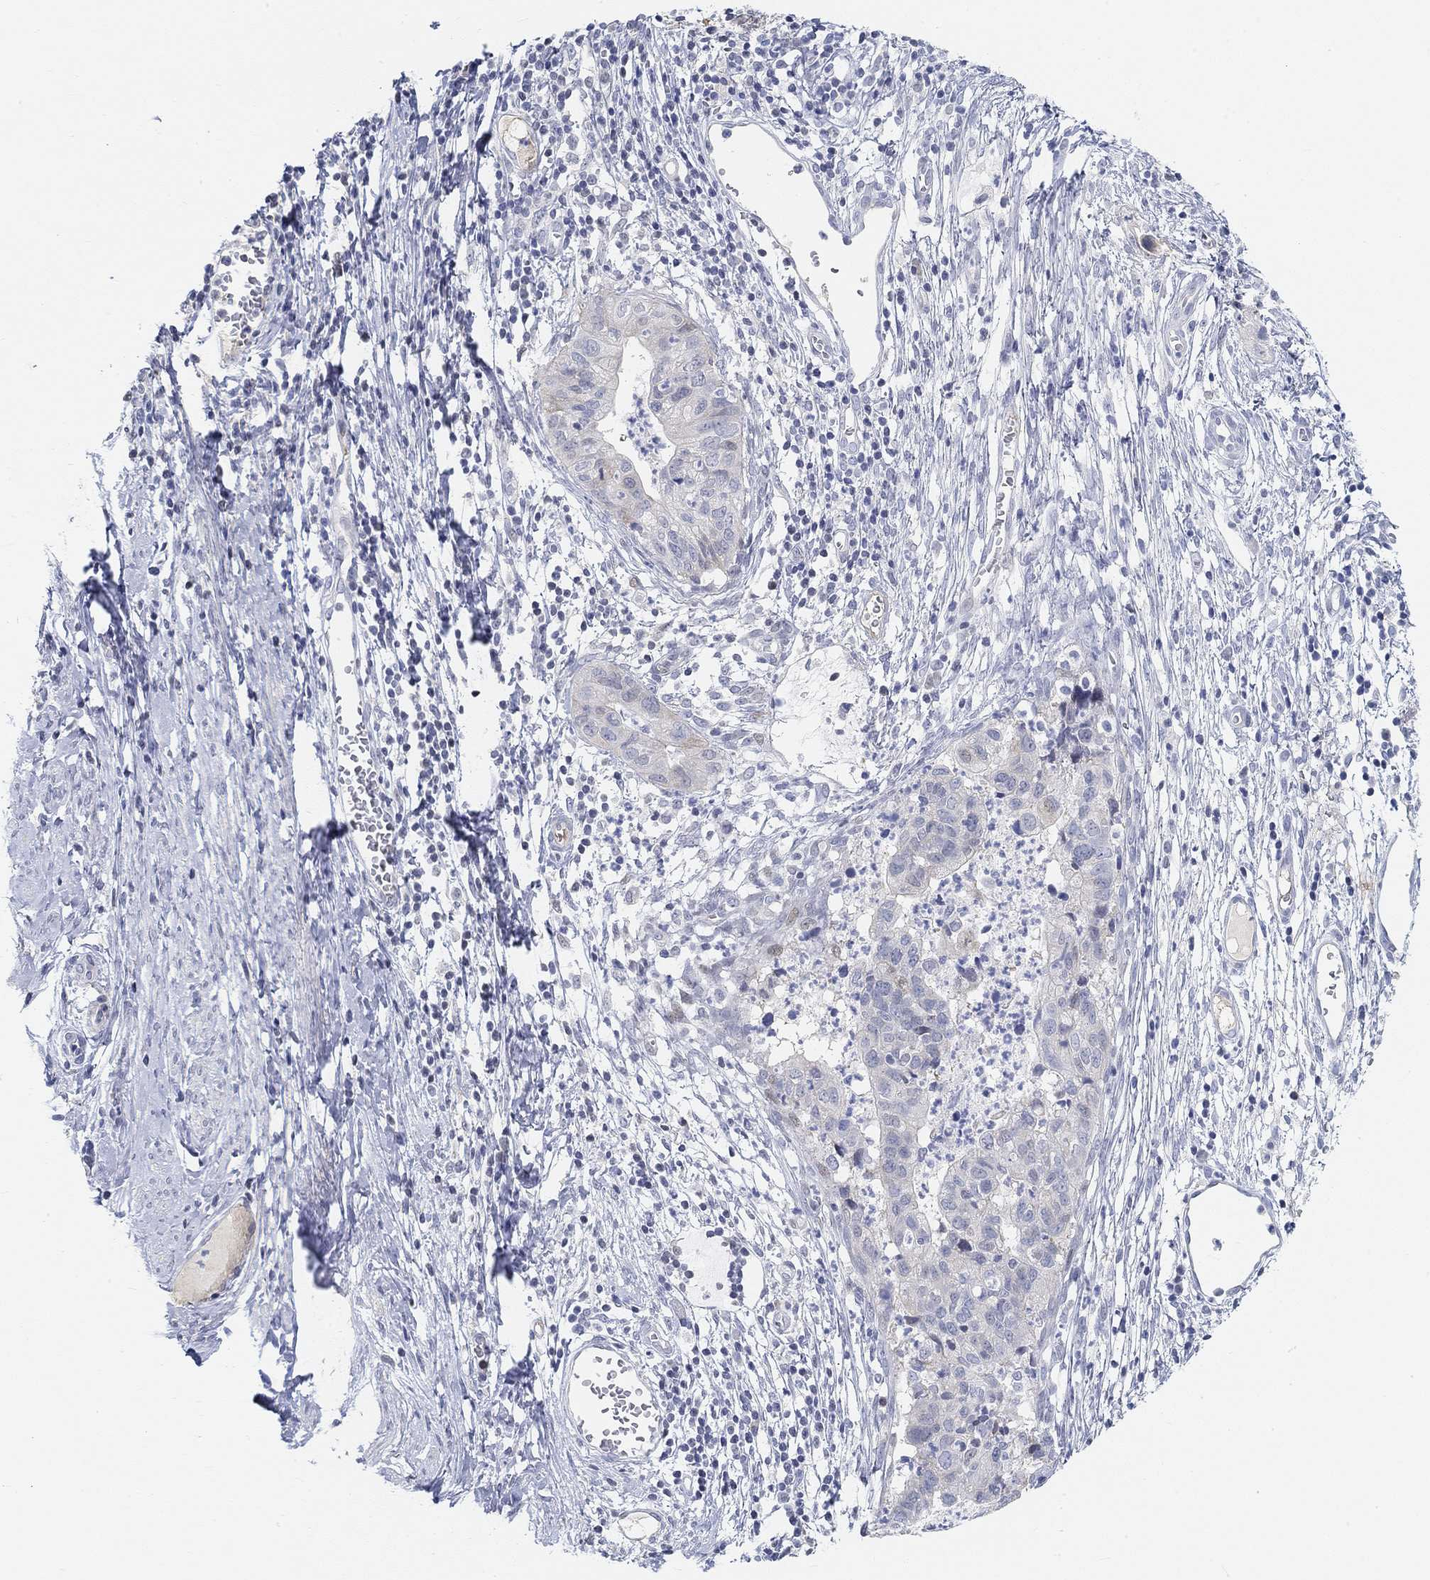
{"staining": {"intensity": "negative", "quantity": "none", "location": "none"}, "tissue": "cervical cancer", "cell_type": "Tumor cells", "image_type": "cancer", "snomed": [{"axis": "morphology", "description": "Adenocarcinoma, NOS"}, {"axis": "topography", "description": "Cervix"}], "caption": "DAB immunohistochemical staining of cervical adenocarcinoma reveals no significant positivity in tumor cells.", "gene": "SNTG2", "patient": {"sex": "female", "age": 44}}